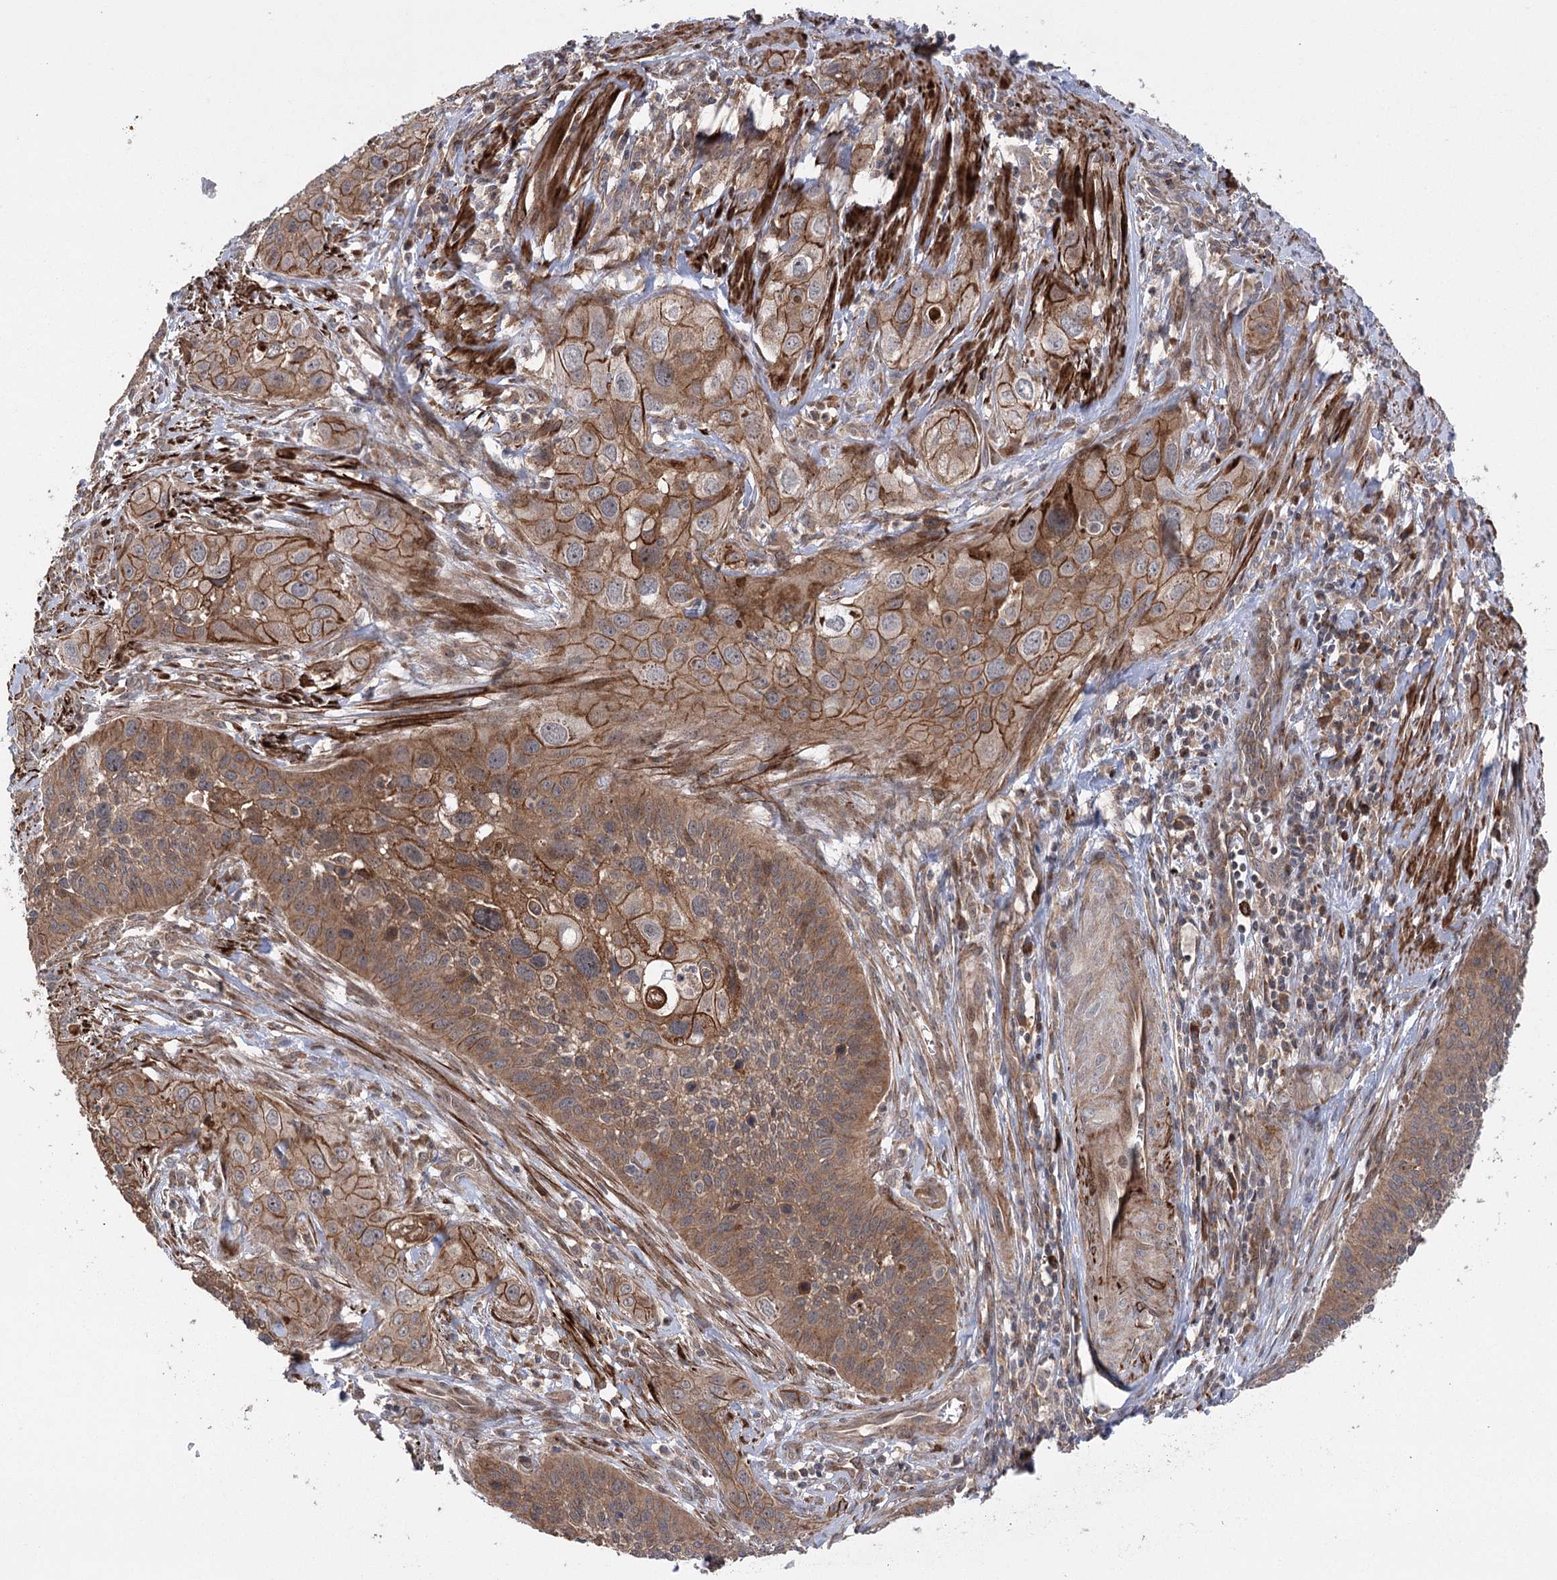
{"staining": {"intensity": "moderate", "quantity": ">75%", "location": "cytoplasmic/membranous"}, "tissue": "cervical cancer", "cell_type": "Tumor cells", "image_type": "cancer", "snomed": [{"axis": "morphology", "description": "Squamous cell carcinoma, NOS"}, {"axis": "topography", "description": "Cervix"}], "caption": "Immunohistochemistry (IHC) (DAB (3,3'-diaminobenzidine)) staining of squamous cell carcinoma (cervical) exhibits moderate cytoplasmic/membranous protein staining in about >75% of tumor cells.", "gene": "KCNN2", "patient": {"sex": "female", "age": 34}}